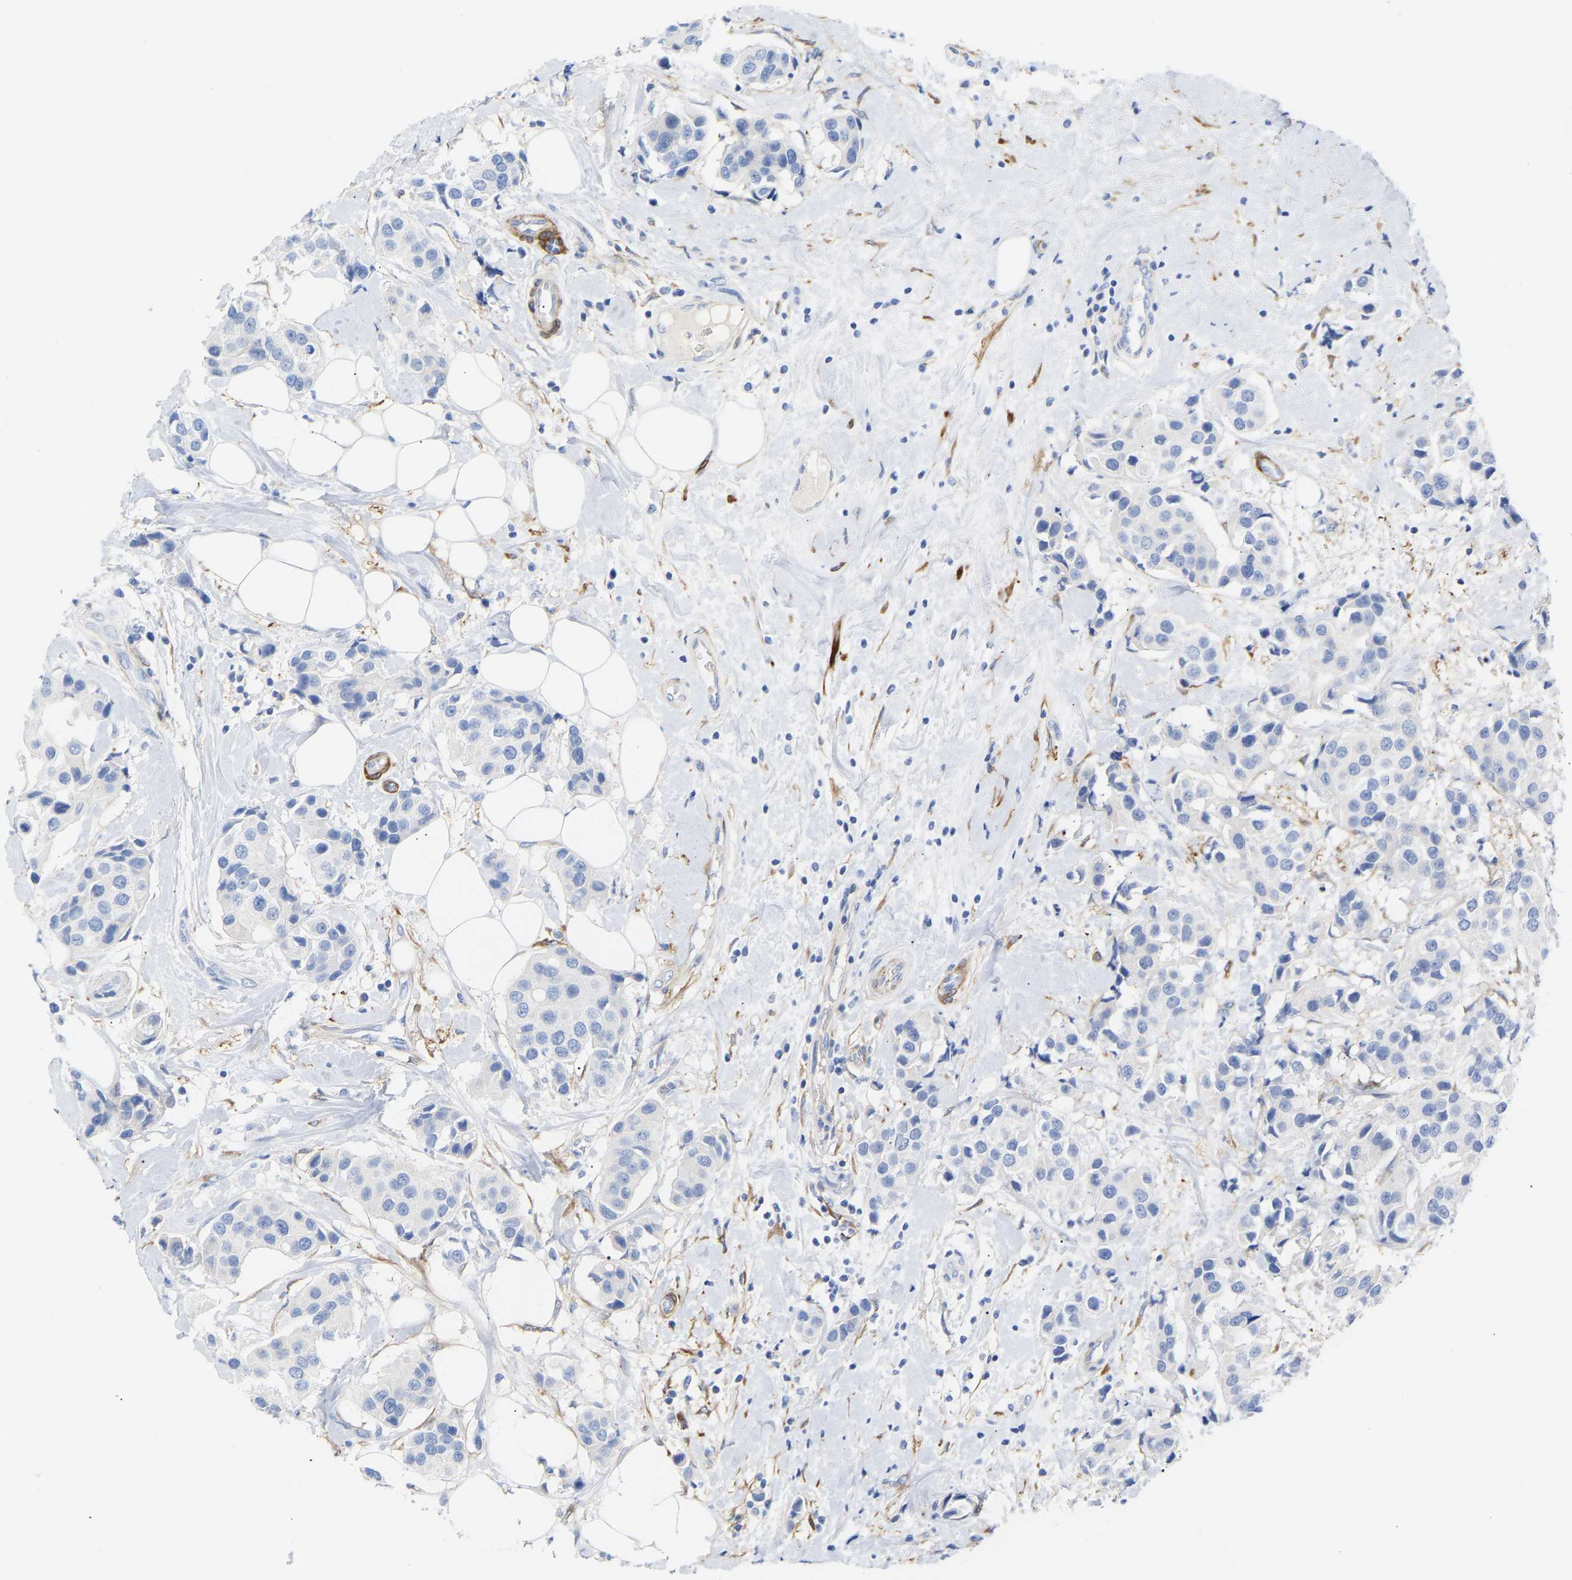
{"staining": {"intensity": "negative", "quantity": "none", "location": "none"}, "tissue": "breast cancer", "cell_type": "Tumor cells", "image_type": "cancer", "snomed": [{"axis": "morphology", "description": "Normal tissue, NOS"}, {"axis": "morphology", "description": "Duct carcinoma"}, {"axis": "topography", "description": "Breast"}], "caption": "This is a micrograph of immunohistochemistry staining of breast intraductal carcinoma, which shows no expression in tumor cells.", "gene": "AMPH", "patient": {"sex": "female", "age": 39}}